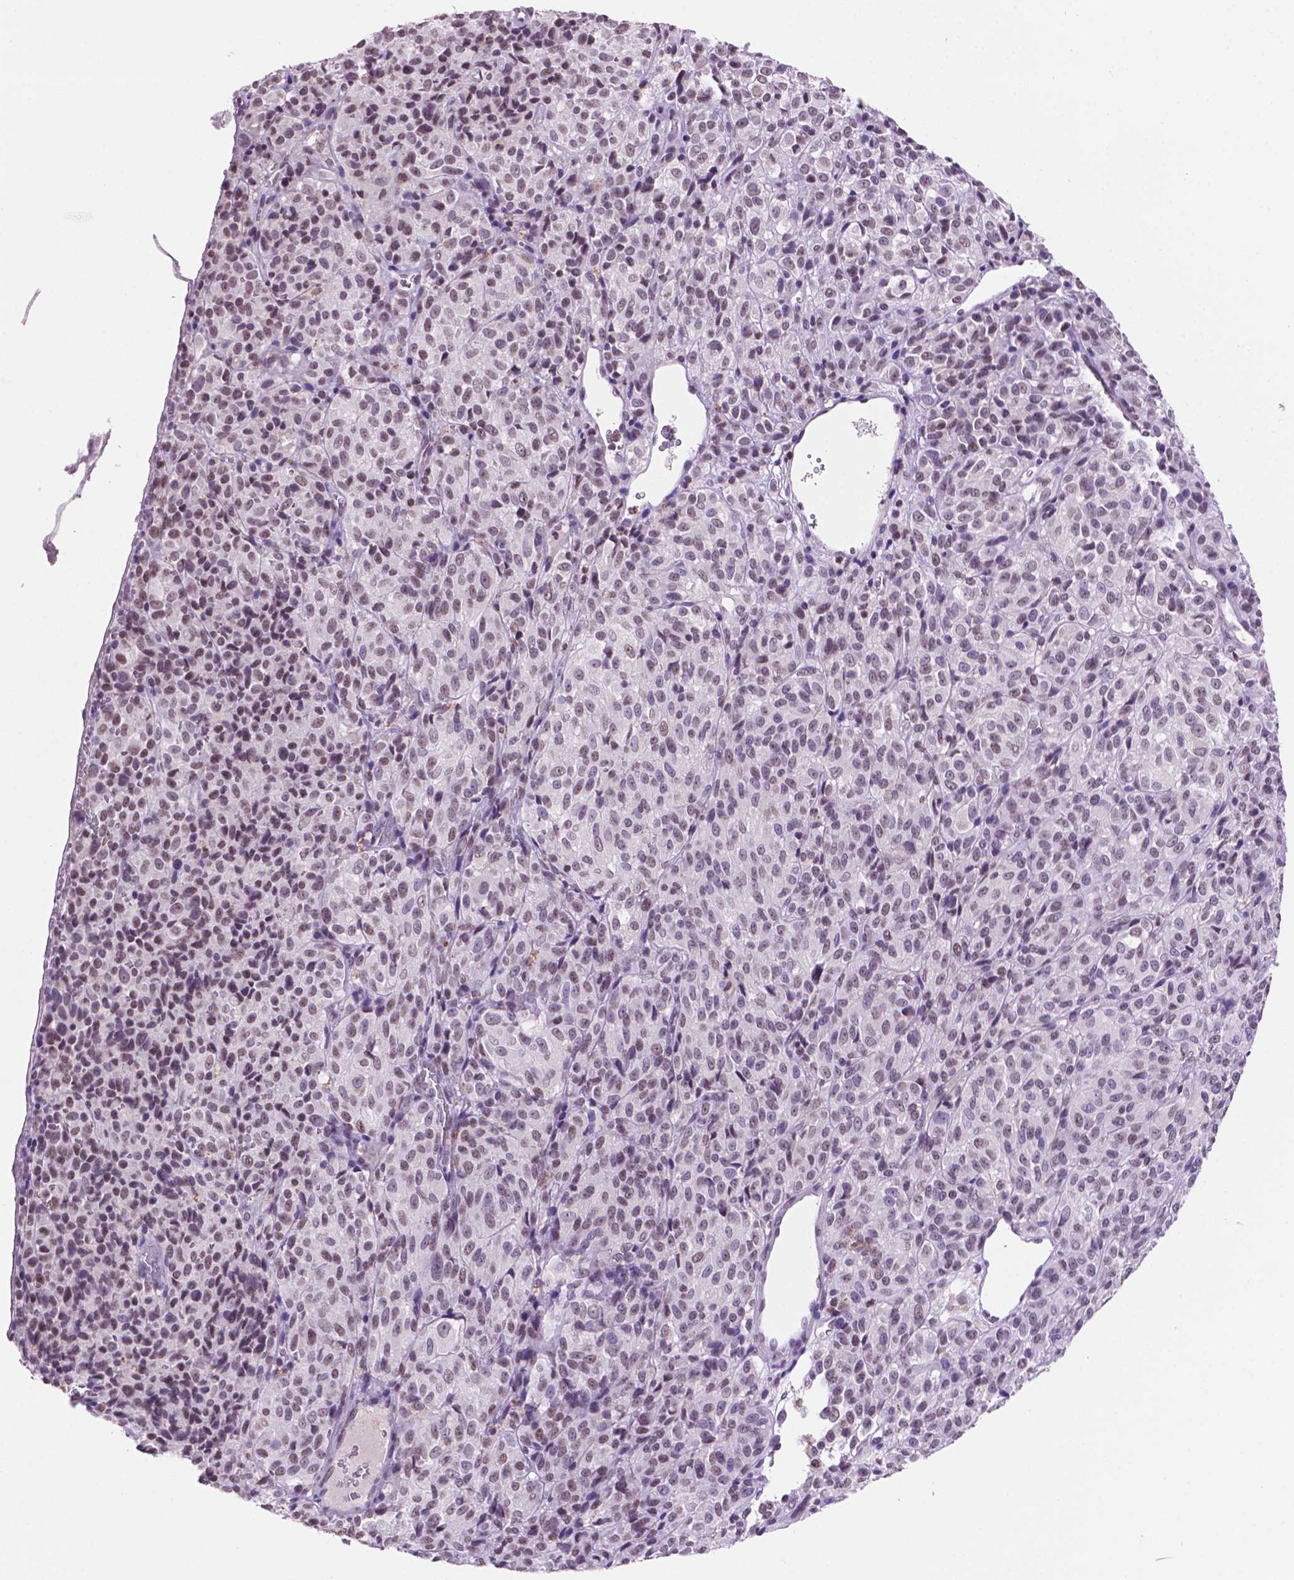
{"staining": {"intensity": "moderate", "quantity": "25%-75%", "location": "nuclear"}, "tissue": "melanoma", "cell_type": "Tumor cells", "image_type": "cancer", "snomed": [{"axis": "morphology", "description": "Malignant melanoma, Metastatic site"}, {"axis": "topography", "description": "Brain"}], "caption": "Malignant melanoma (metastatic site) stained for a protein exhibits moderate nuclear positivity in tumor cells. Using DAB (3,3'-diaminobenzidine) (brown) and hematoxylin (blue) stains, captured at high magnification using brightfield microscopy.", "gene": "PTPN6", "patient": {"sex": "female", "age": 56}}